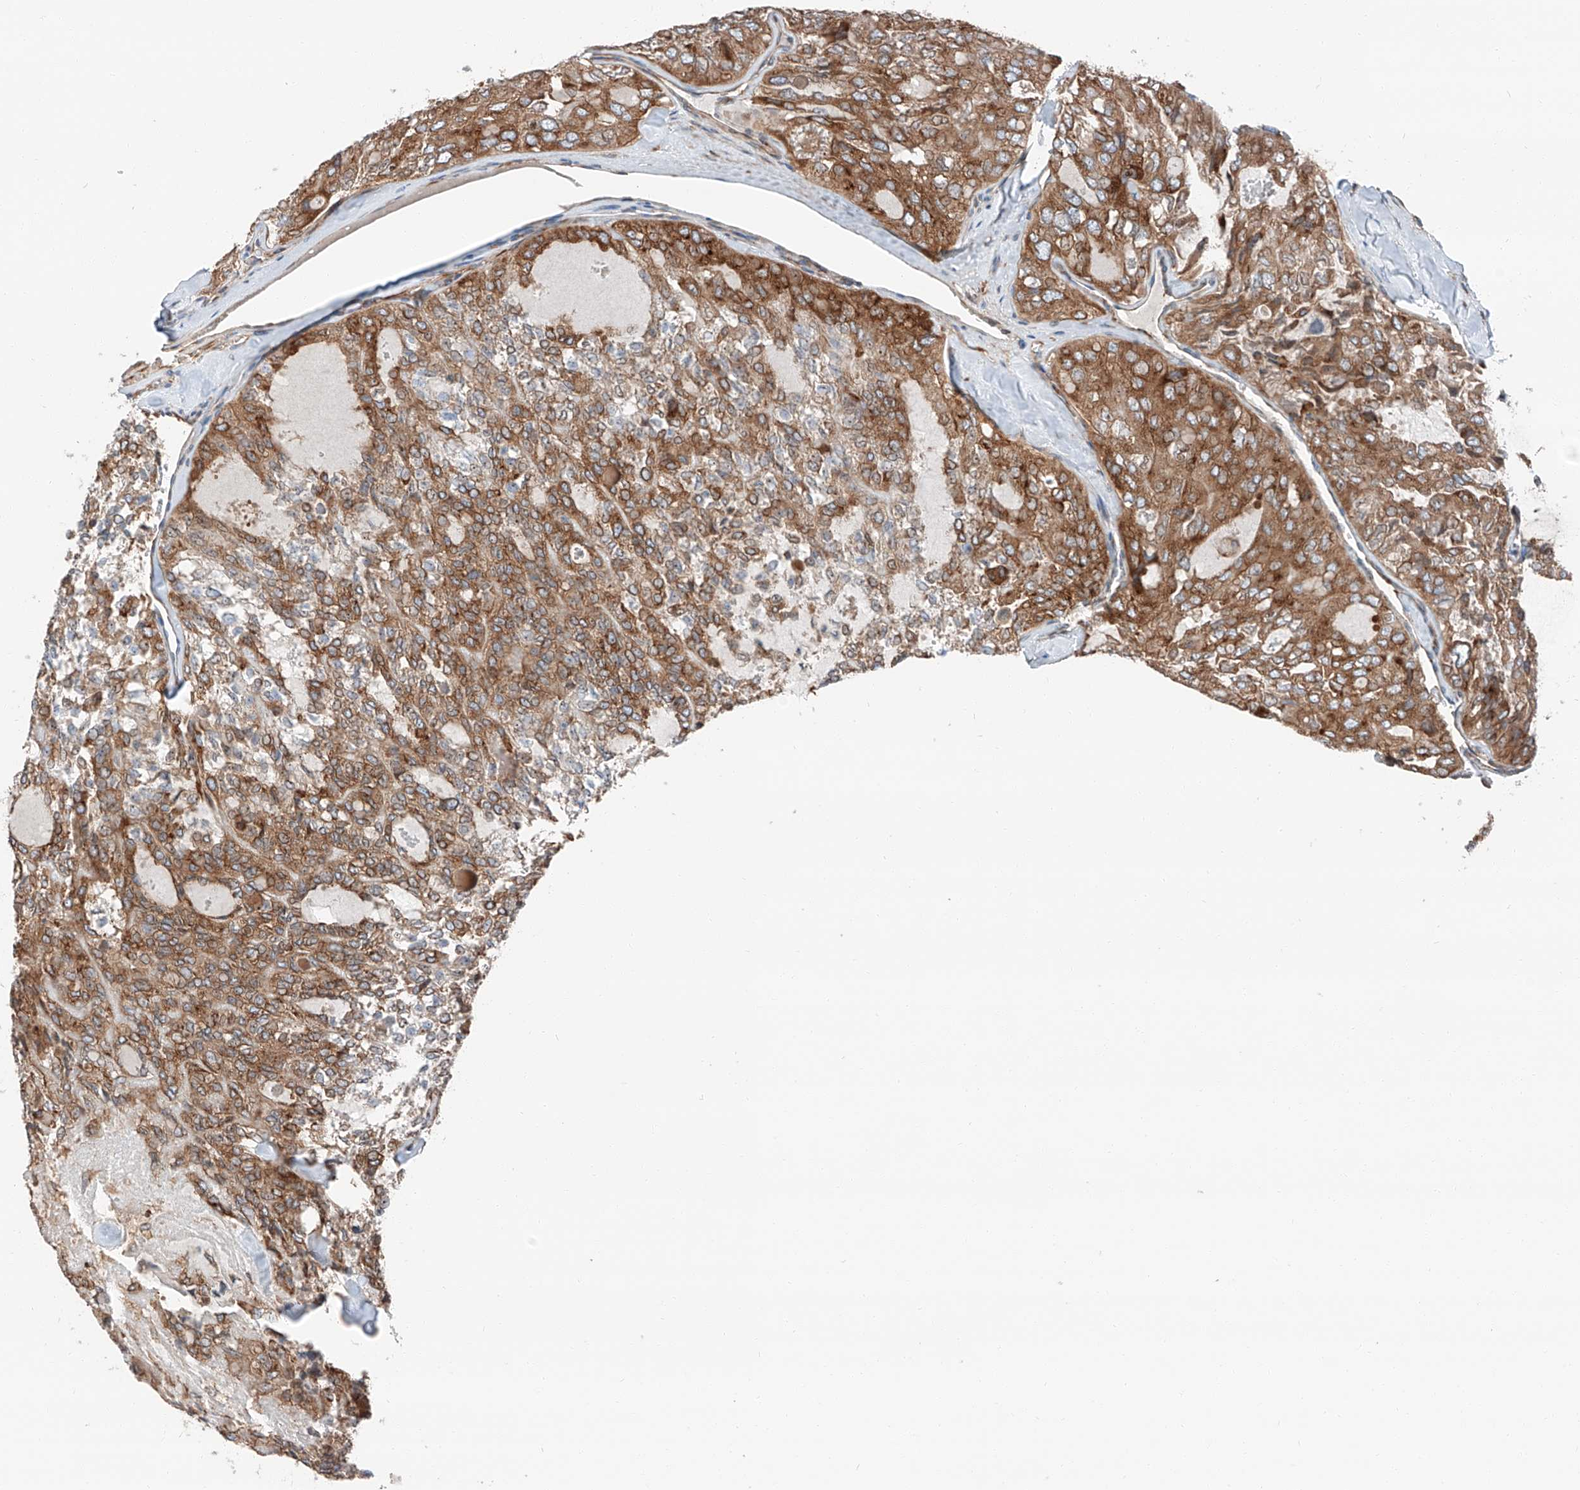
{"staining": {"intensity": "moderate", "quantity": ">75%", "location": "cytoplasmic/membranous"}, "tissue": "thyroid cancer", "cell_type": "Tumor cells", "image_type": "cancer", "snomed": [{"axis": "morphology", "description": "Follicular adenoma carcinoma, NOS"}, {"axis": "topography", "description": "Thyroid gland"}], "caption": "Tumor cells show moderate cytoplasmic/membranous positivity in about >75% of cells in thyroid follicular adenoma carcinoma.", "gene": "ZC3H15", "patient": {"sex": "male", "age": 75}}